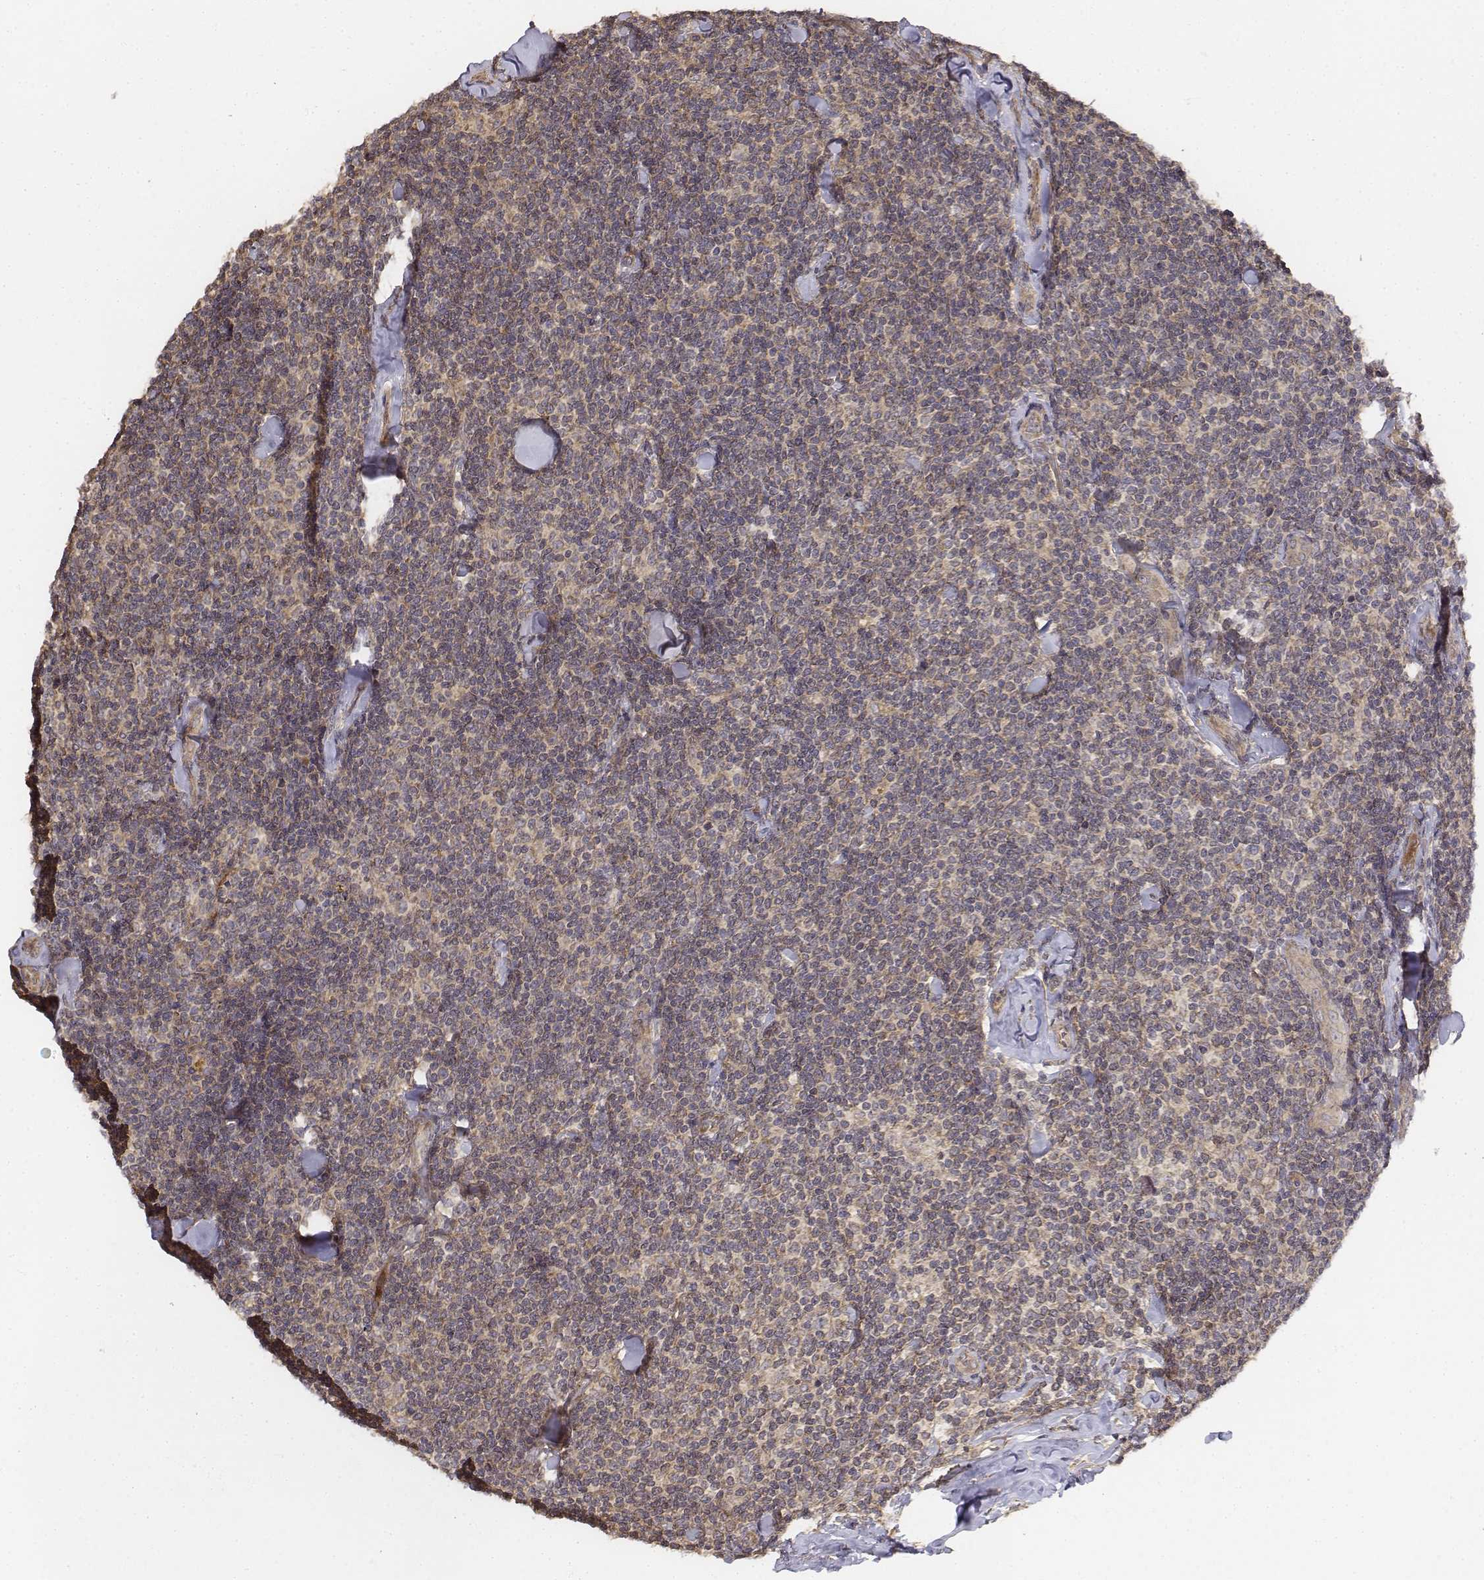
{"staining": {"intensity": "weak", "quantity": "25%-75%", "location": "cytoplasmic/membranous"}, "tissue": "lymphoma", "cell_type": "Tumor cells", "image_type": "cancer", "snomed": [{"axis": "morphology", "description": "Malignant lymphoma, non-Hodgkin's type, Low grade"}, {"axis": "topography", "description": "Lymph node"}], "caption": "An IHC image of tumor tissue is shown. Protein staining in brown shows weak cytoplasmic/membranous positivity in lymphoma within tumor cells. The protein of interest is shown in brown color, while the nuclei are stained blue.", "gene": "FBXO21", "patient": {"sex": "female", "age": 56}}